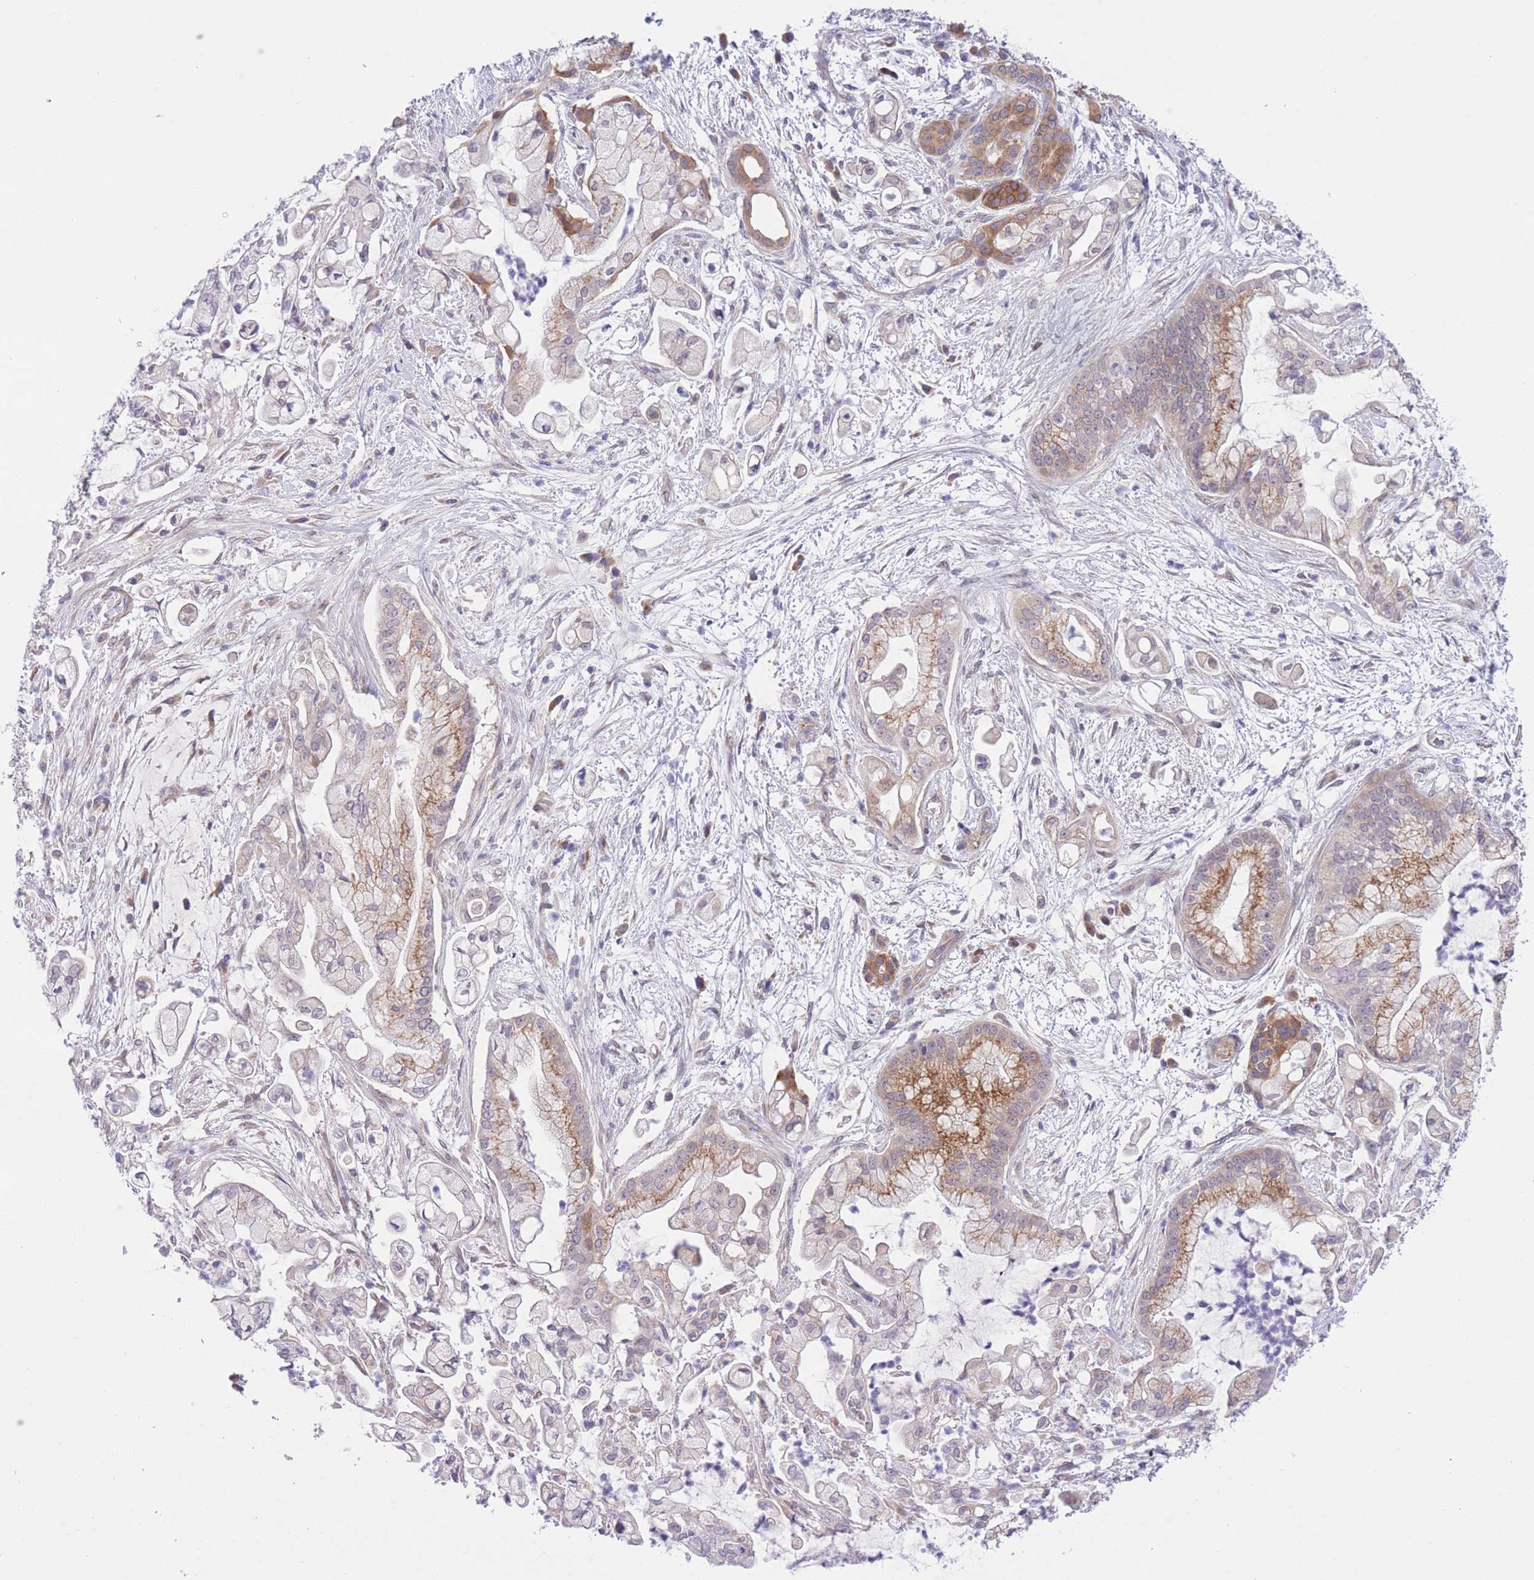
{"staining": {"intensity": "moderate", "quantity": "25%-75%", "location": "cytoplasmic/membranous"}, "tissue": "pancreatic cancer", "cell_type": "Tumor cells", "image_type": "cancer", "snomed": [{"axis": "morphology", "description": "Adenocarcinoma, NOS"}, {"axis": "topography", "description": "Pancreas"}], "caption": "Adenocarcinoma (pancreatic) stained for a protein (brown) displays moderate cytoplasmic/membranous positive expression in about 25%-75% of tumor cells.", "gene": "WWOX", "patient": {"sex": "female", "age": 69}}